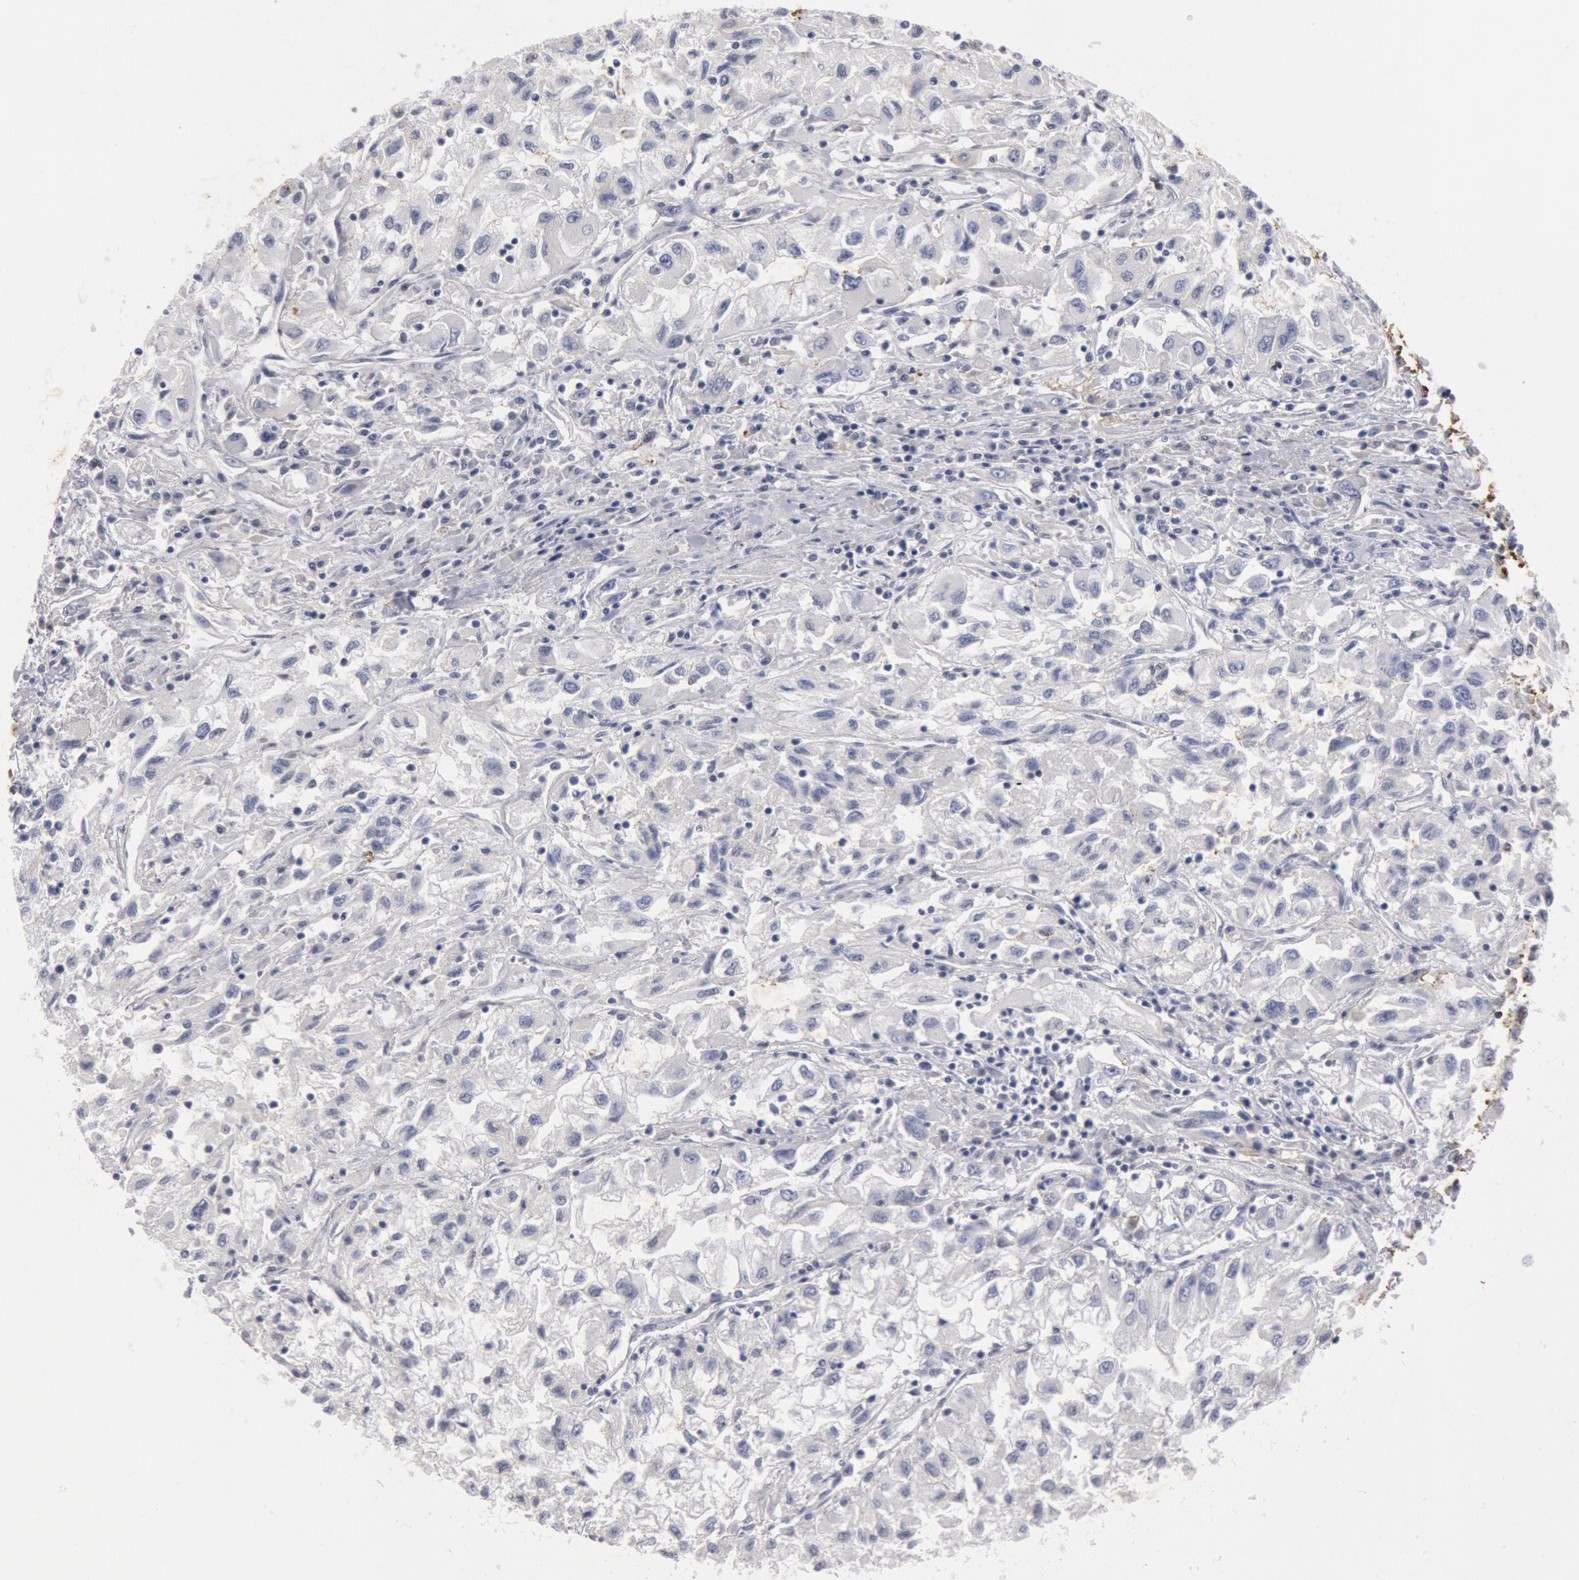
{"staining": {"intensity": "negative", "quantity": "none", "location": "none"}, "tissue": "renal cancer", "cell_type": "Tumor cells", "image_type": "cancer", "snomed": [{"axis": "morphology", "description": "Adenocarcinoma, NOS"}, {"axis": "topography", "description": "Kidney"}], "caption": "Immunohistochemistry (IHC) image of neoplastic tissue: human adenocarcinoma (renal) stained with DAB (3,3'-diaminobenzidine) demonstrates no significant protein staining in tumor cells.", "gene": "FOXA2", "patient": {"sex": "male", "age": 59}}